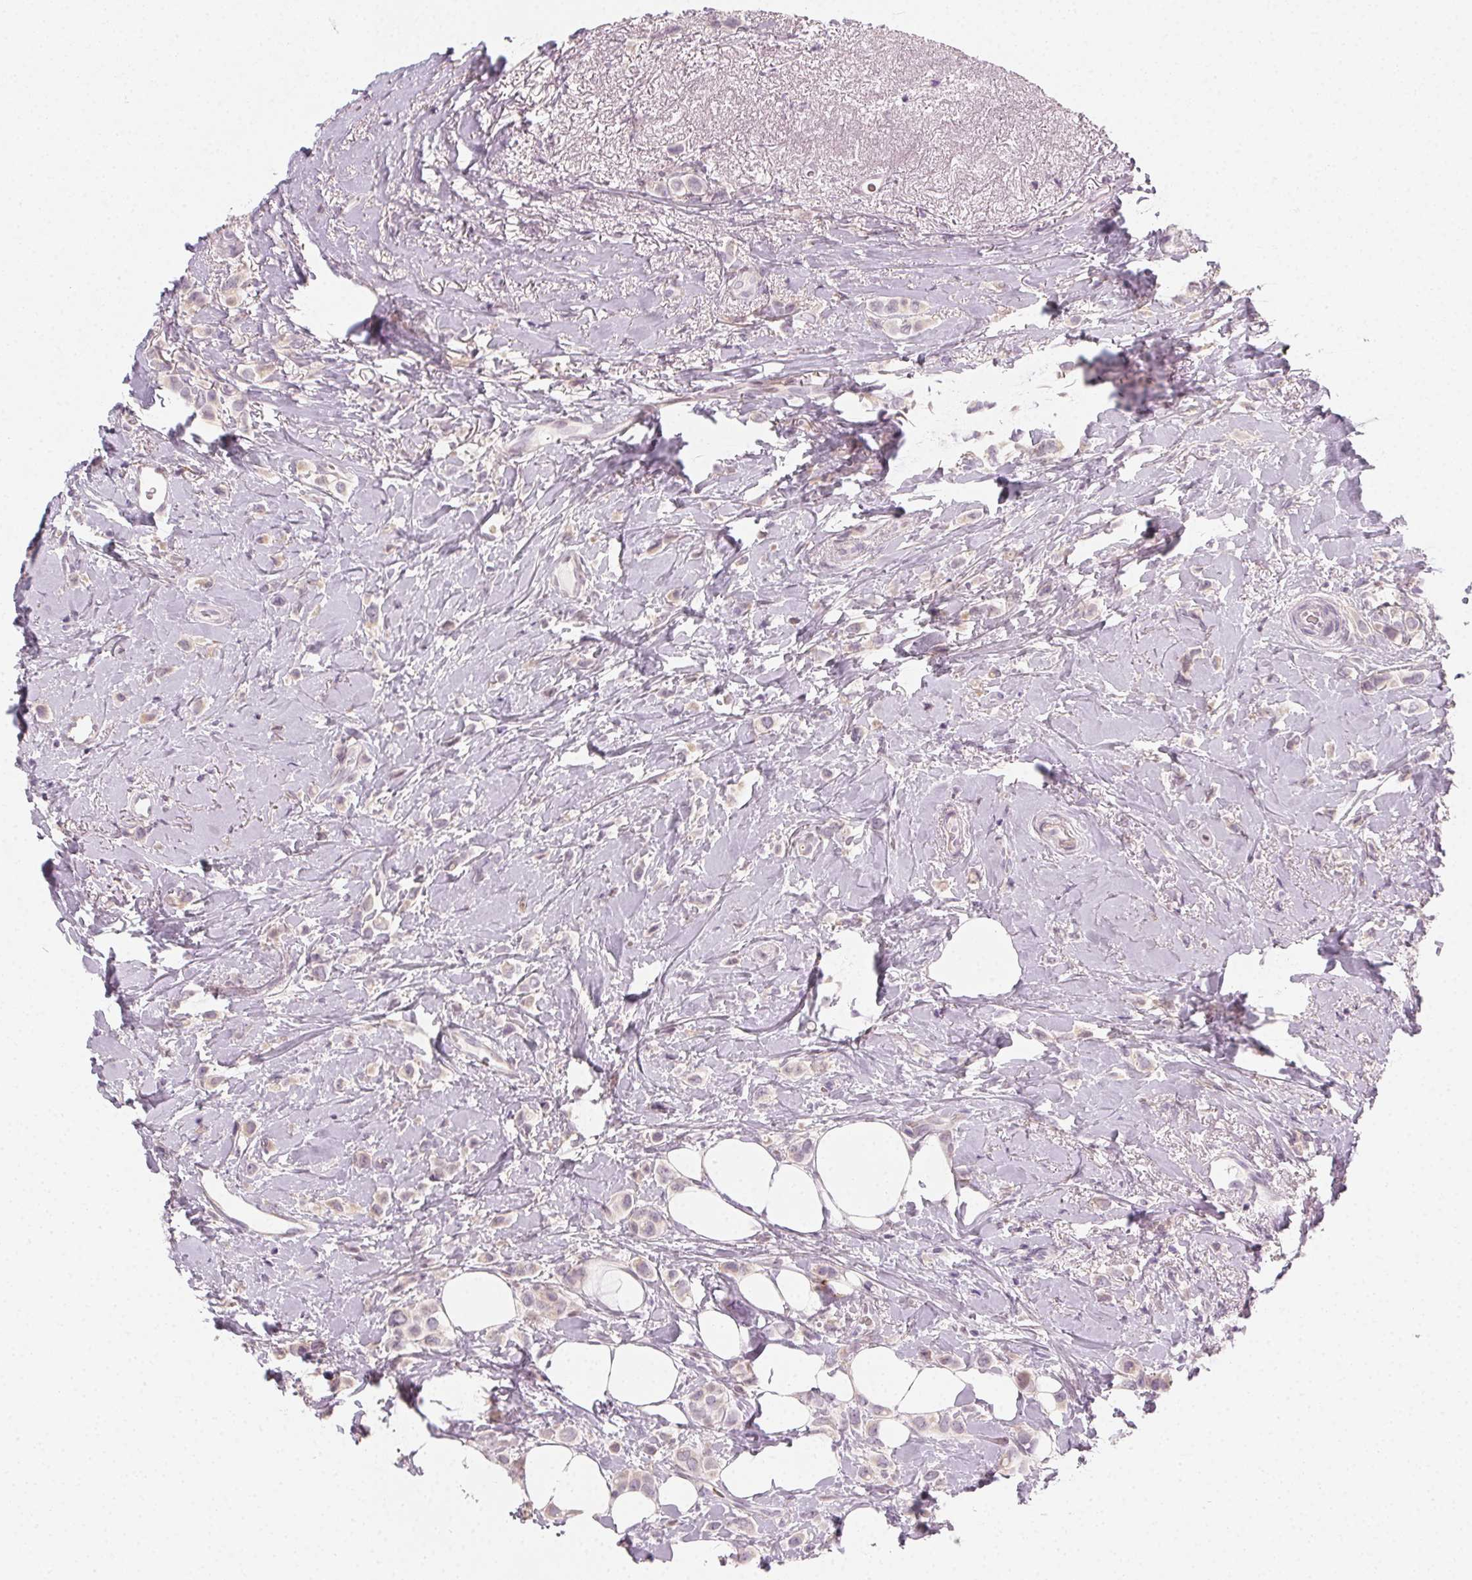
{"staining": {"intensity": "weak", "quantity": "<25%", "location": "cytoplasmic/membranous"}, "tissue": "breast cancer", "cell_type": "Tumor cells", "image_type": "cancer", "snomed": [{"axis": "morphology", "description": "Lobular carcinoma"}, {"axis": "topography", "description": "Breast"}], "caption": "Breast lobular carcinoma was stained to show a protein in brown. There is no significant positivity in tumor cells.", "gene": "CCDC96", "patient": {"sex": "female", "age": 66}}